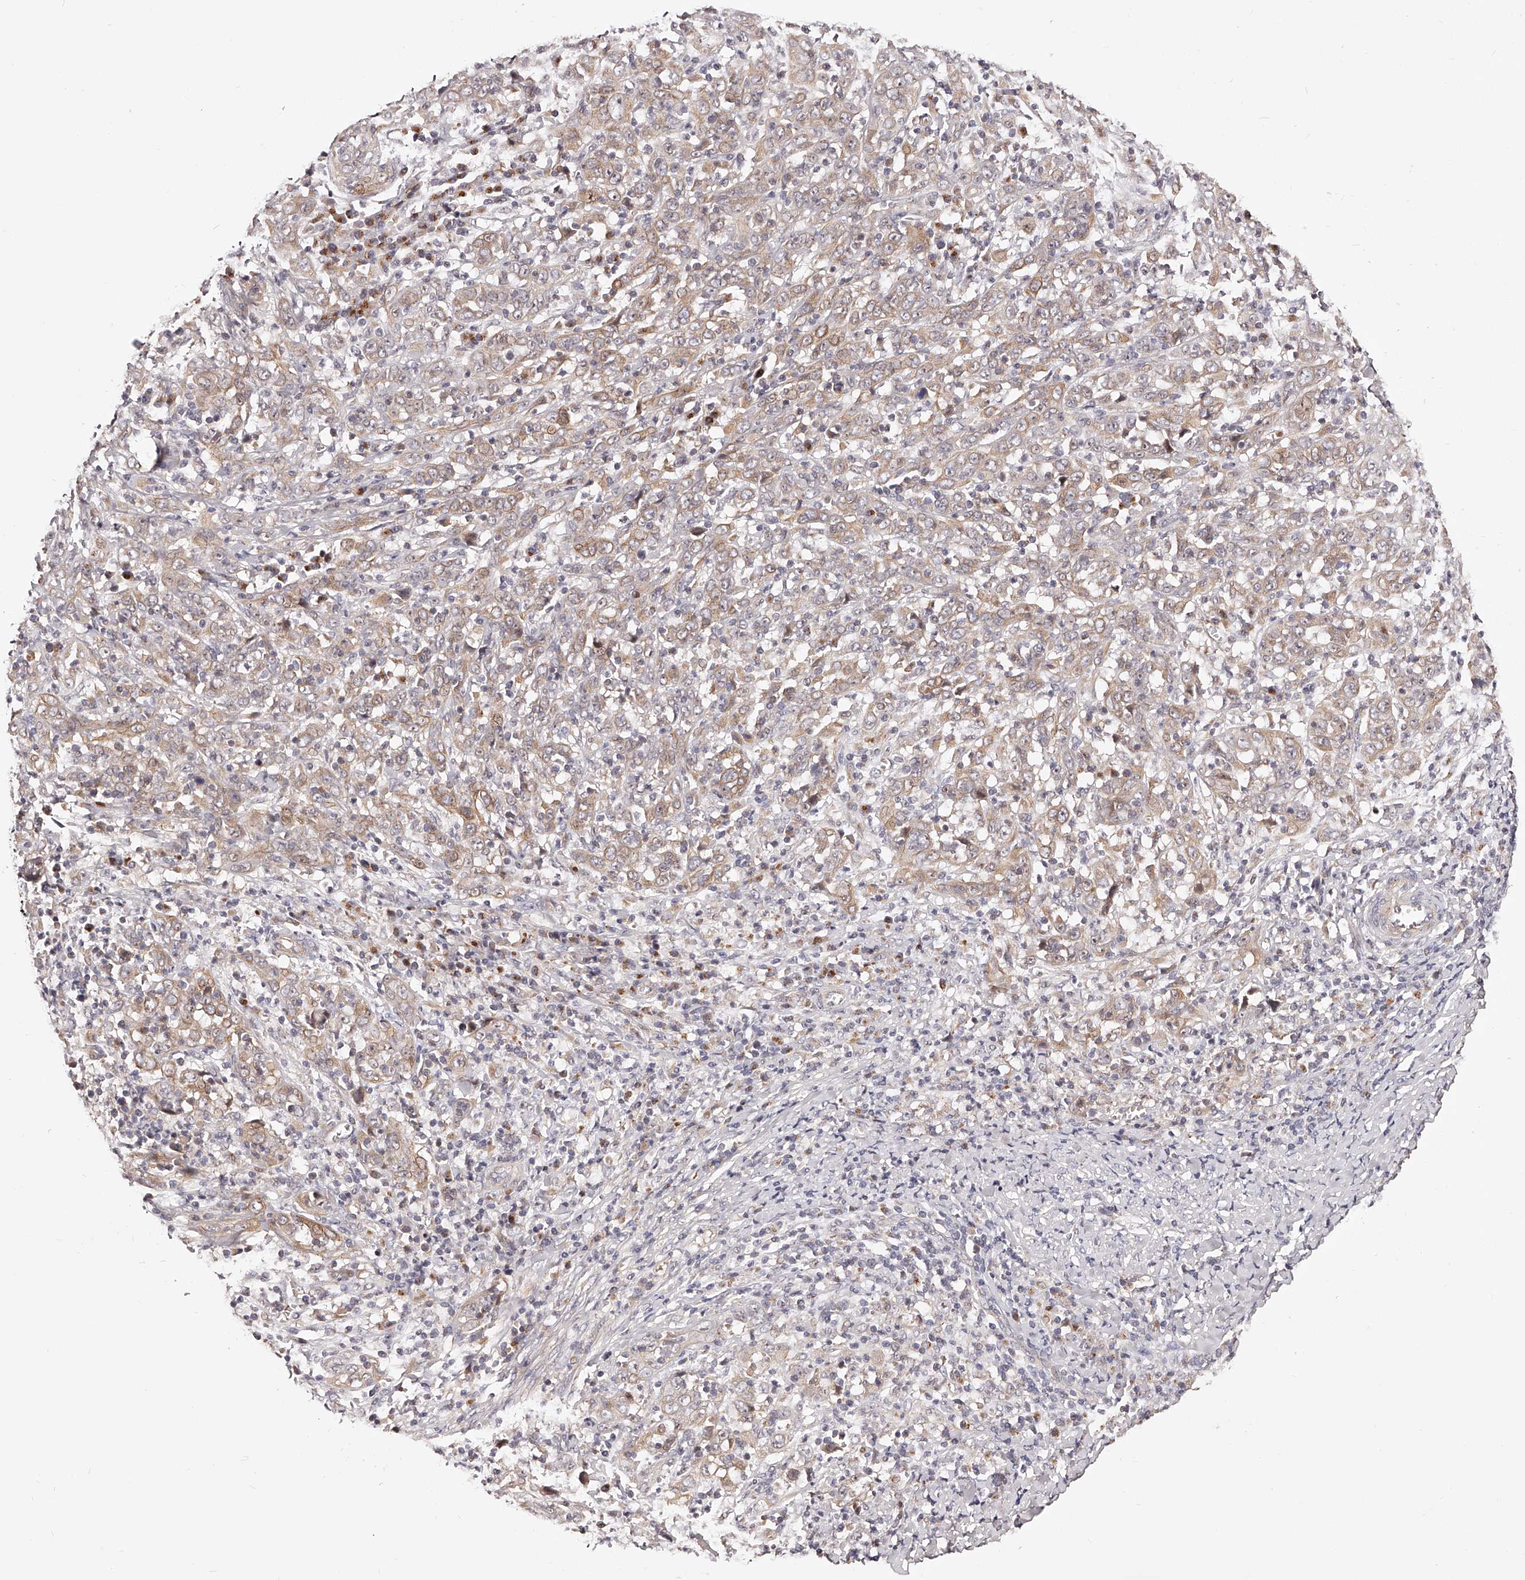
{"staining": {"intensity": "weak", "quantity": "25%-75%", "location": "cytoplasmic/membranous"}, "tissue": "cervical cancer", "cell_type": "Tumor cells", "image_type": "cancer", "snomed": [{"axis": "morphology", "description": "Squamous cell carcinoma, NOS"}, {"axis": "topography", "description": "Cervix"}], "caption": "Immunohistochemistry (IHC) (DAB) staining of human cervical squamous cell carcinoma displays weak cytoplasmic/membranous protein staining in about 25%-75% of tumor cells.", "gene": "ZNF502", "patient": {"sex": "female", "age": 46}}